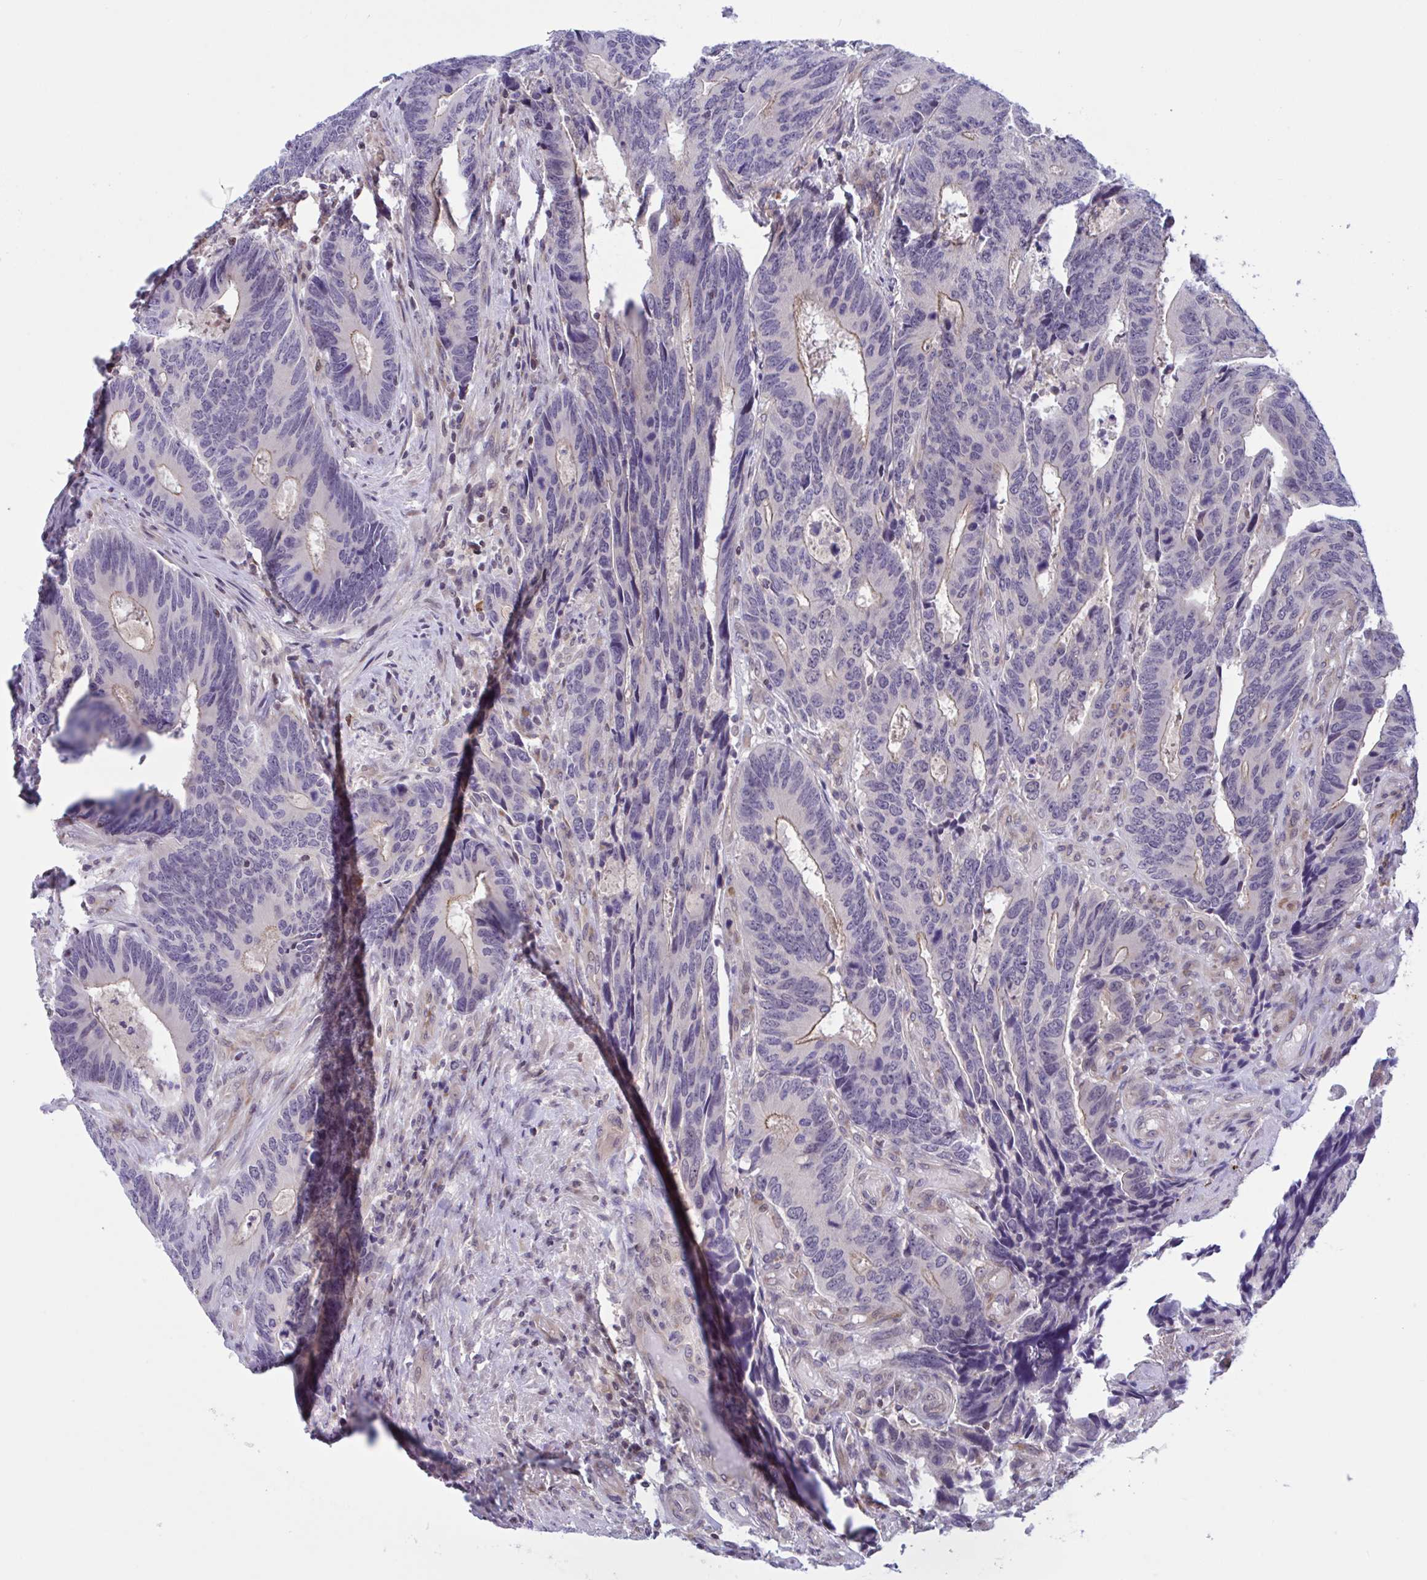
{"staining": {"intensity": "negative", "quantity": "none", "location": "none"}, "tissue": "colorectal cancer", "cell_type": "Tumor cells", "image_type": "cancer", "snomed": [{"axis": "morphology", "description": "Adenocarcinoma, NOS"}, {"axis": "topography", "description": "Colon"}], "caption": "Human adenocarcinoma (colorectal) stained for a protein using immunohistochemistry reveals no positivity in tumor cells.", "gene": "SNX11", "patient": {"sex": "male", "age": 87}}